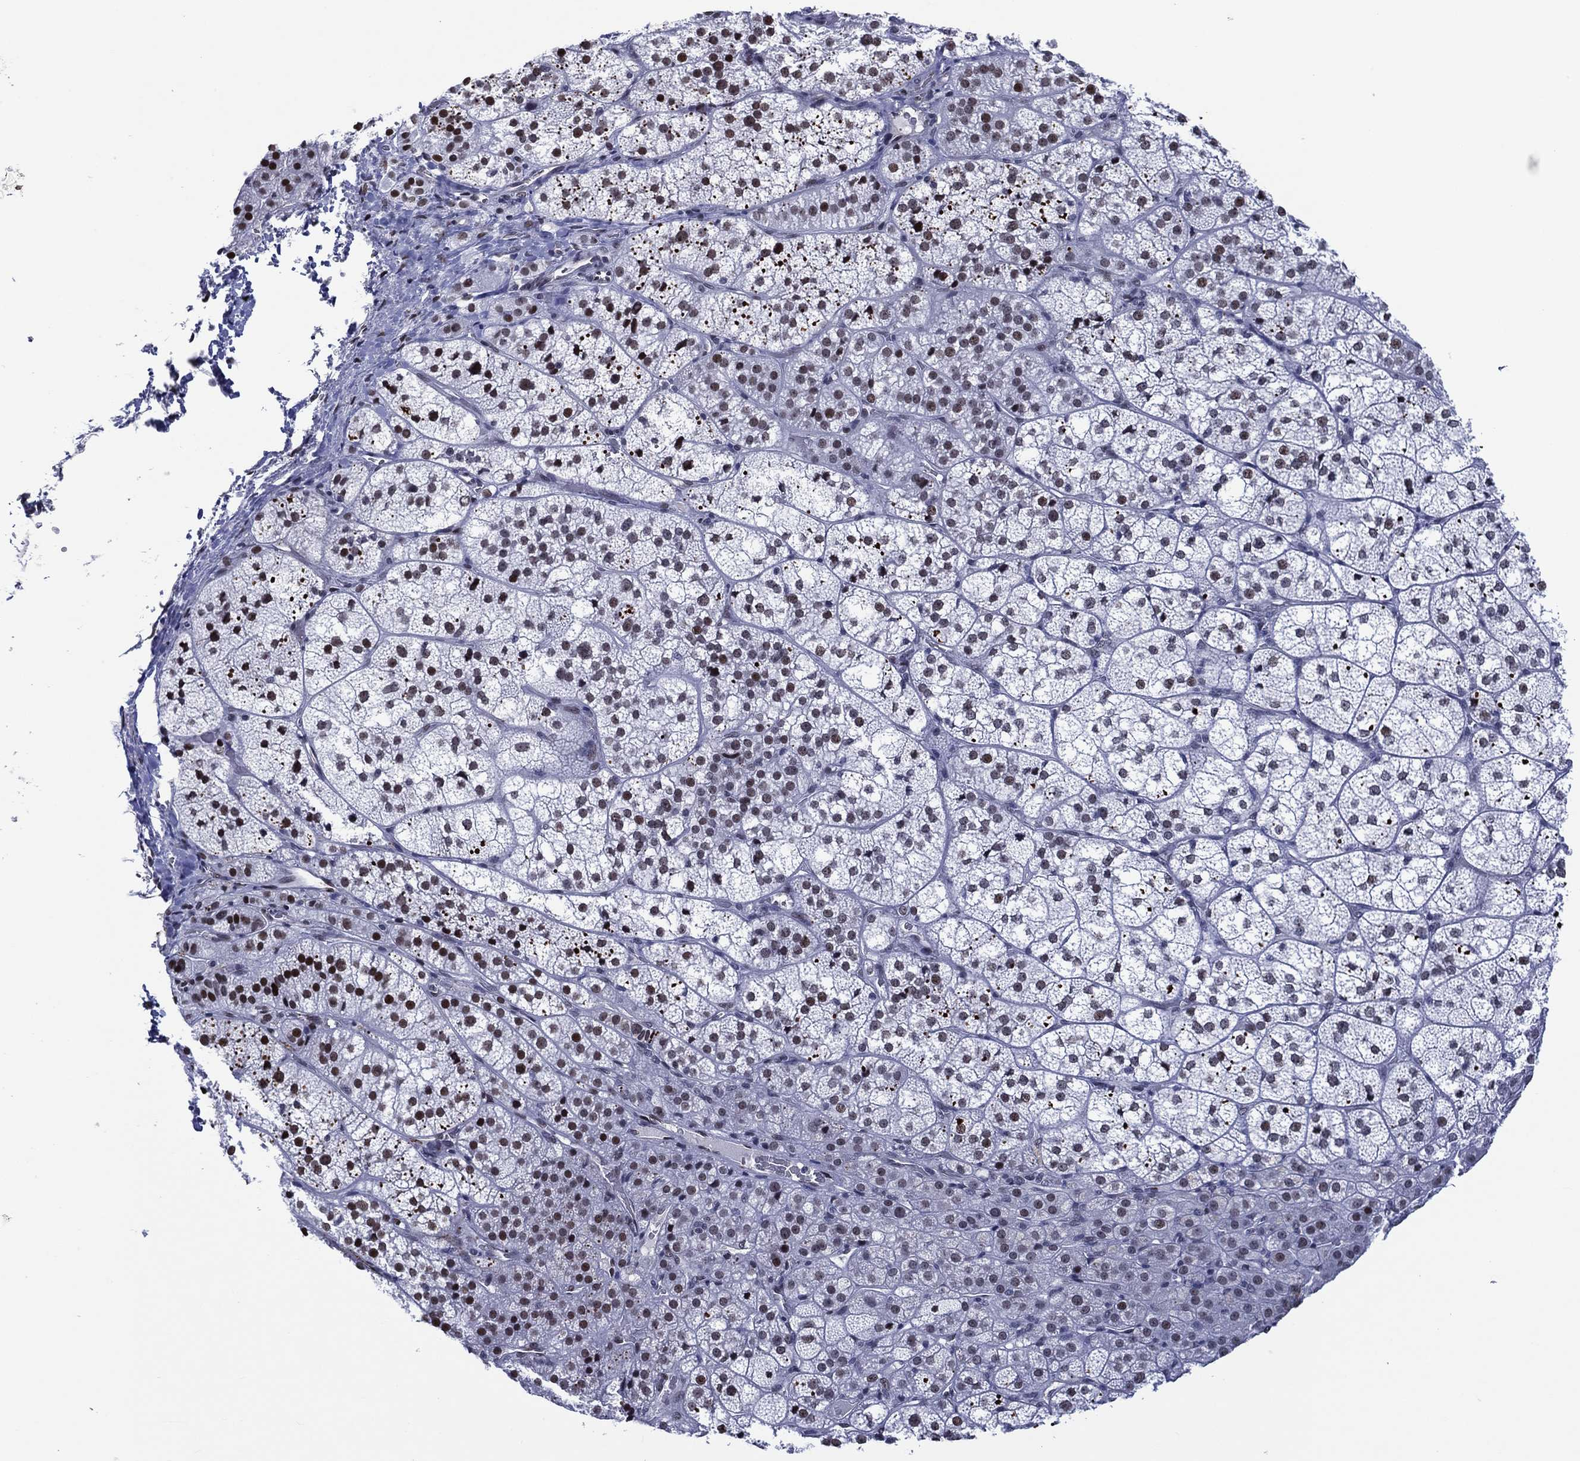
{"staining": {"intensity": "strong", "quantity": "<25%", "location": "nuclear"}, "tissue": "adrenal gland", "cell_type": "Glandular cells", "image_type": "normal", "snomed": [{"axis": "morphology", "description": "Normal tissue, NOS"}, {"axis": "topography", "description": "Adrenal gland"}], "caption": "The immunohistochemical stain labels strong nuclear staining in glandular cells of normal adrenal gland.", "gene": "GATA6", "patient": {"sex": "female", "age": 60}}